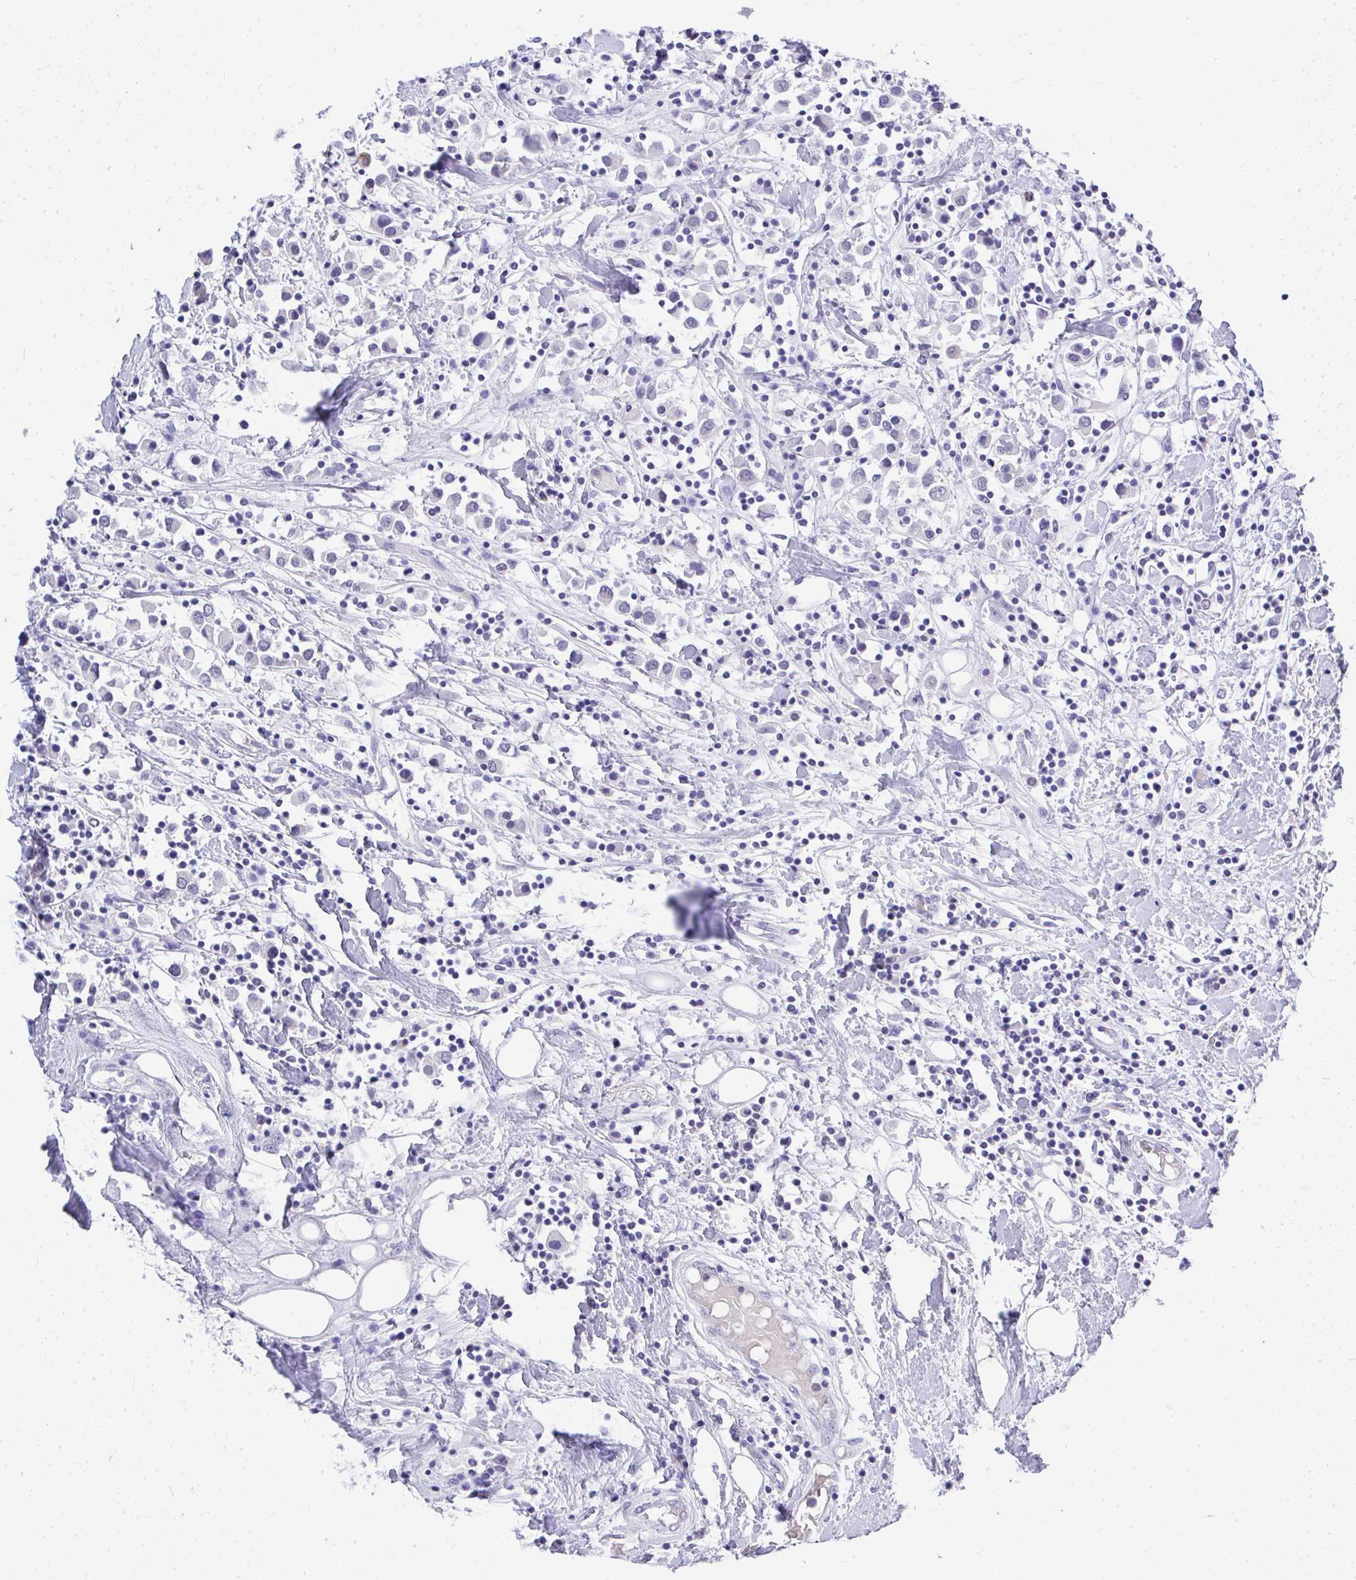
{"staining": {"intensity": "negative", "quantity": "none", "location": "none"}, "tissue": "breast cancer", "cell_type": "Tumor cells", "image_type": "cancer", "snomed": [{"axis": "morphology", "description": "Duct carcinoma"}, {"axis": "topography", "description": "Breast"}], "caption": "Tumor cells show no significant protein positivity in breast cancer (infiltrating ductal carcinoma). The staining is performed using DAB (3,3'-diaminobenzidine) brown chromogen with nuclei counter-stained in using hematoxylin.", "gene": "MS4A12", "patient": {"sex": "female", "age": 61}}